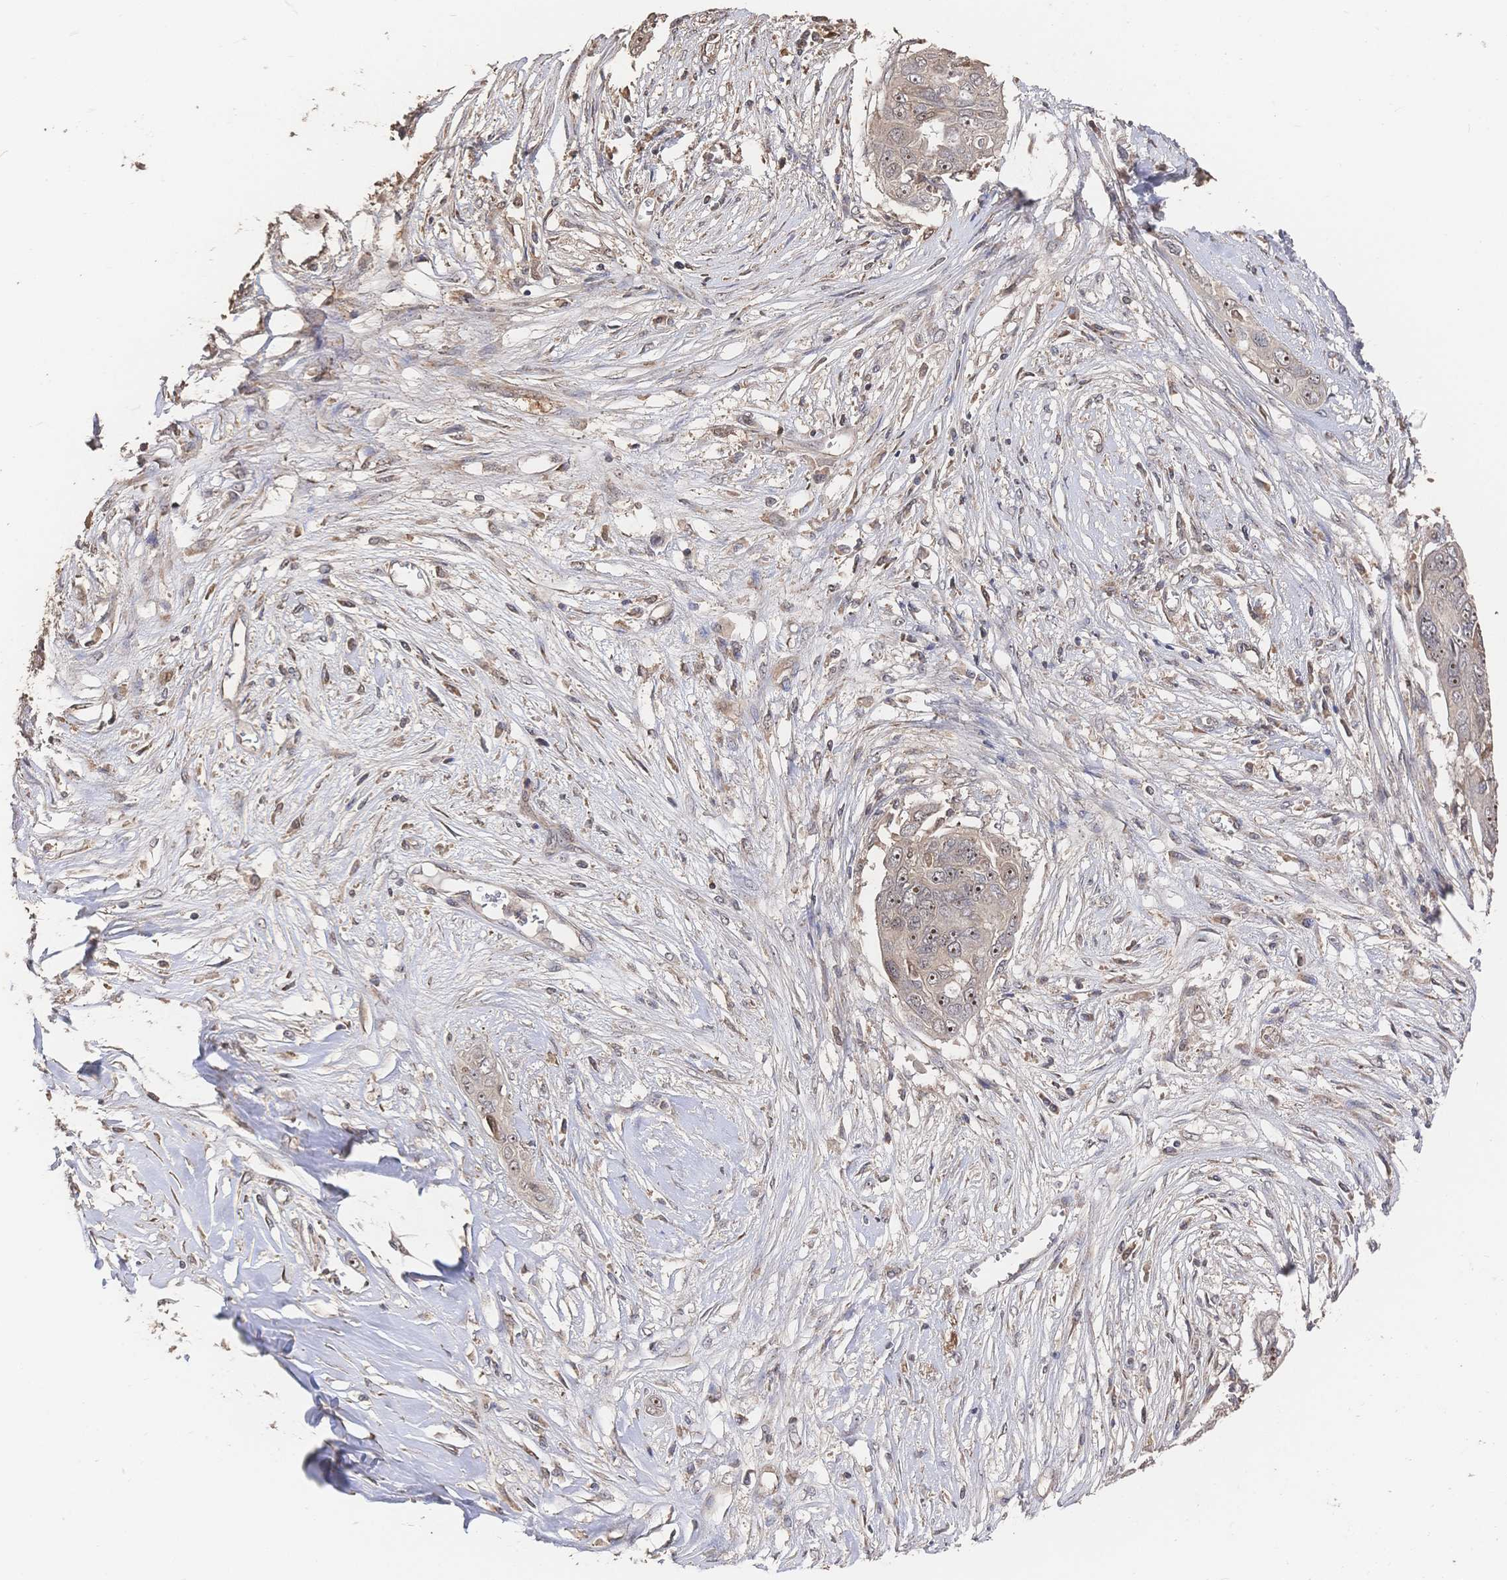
{"staining": {"intensity": "weak", "quantity": "<25%", "location": "nuclear"}, "tissue": "ovarian cancer", "cell_type": "Tumor cells", "image_type": "cancer", "snomed": [{"axis": "morphology", "description": "Carcinoma, endometroid"}, {"axis": "topography", "description": "Ovary"}], "caption": "High power microscopy histopathology image of an immunohistochemistry photomicrograph of ovarian cancer (endometroid carcinoma), revealing no significant positivity in tumor cells.", "gene": "DNAJA4", "patient": {"sex": "female", "age": 70}}